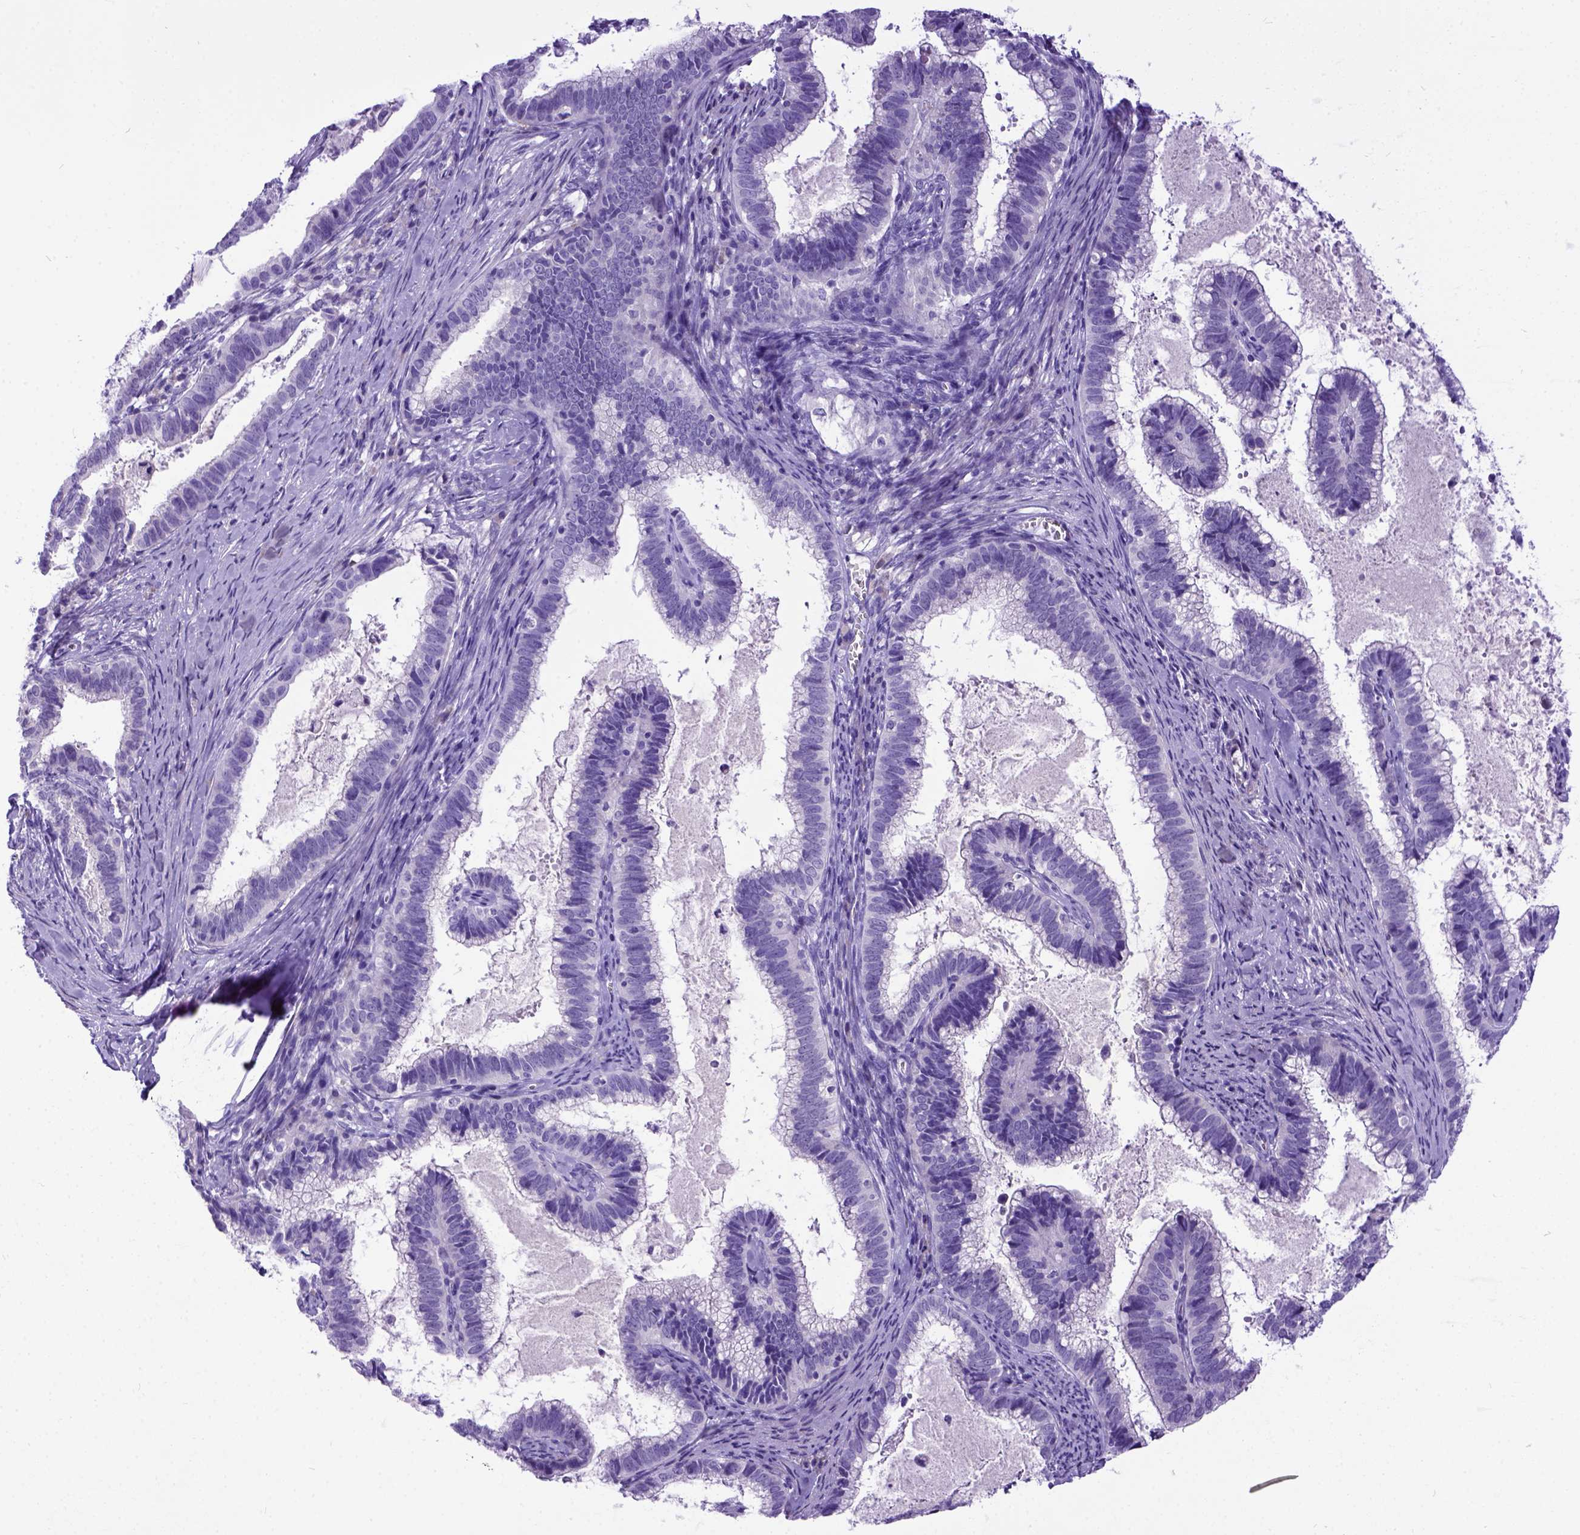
{"staining": {"intensity": "negative", "quantity": "none", "location": "none"}, "tissue": "cervical cancer", "cell_type": "Tumor cells", "image_type": "cancer", "snomed": [{"axis": "morphology", "description": "Adenocarcinoma, NOS"}, {"axis": "topography", "description": "Cervix"}], "caption": "A high-resolution micrograph shows IHC staining of cervical cancer, which exhibits no significant staining in tumor cells.", "gene": "IGF2", "patient": {"sex": "female", "age": 61}}